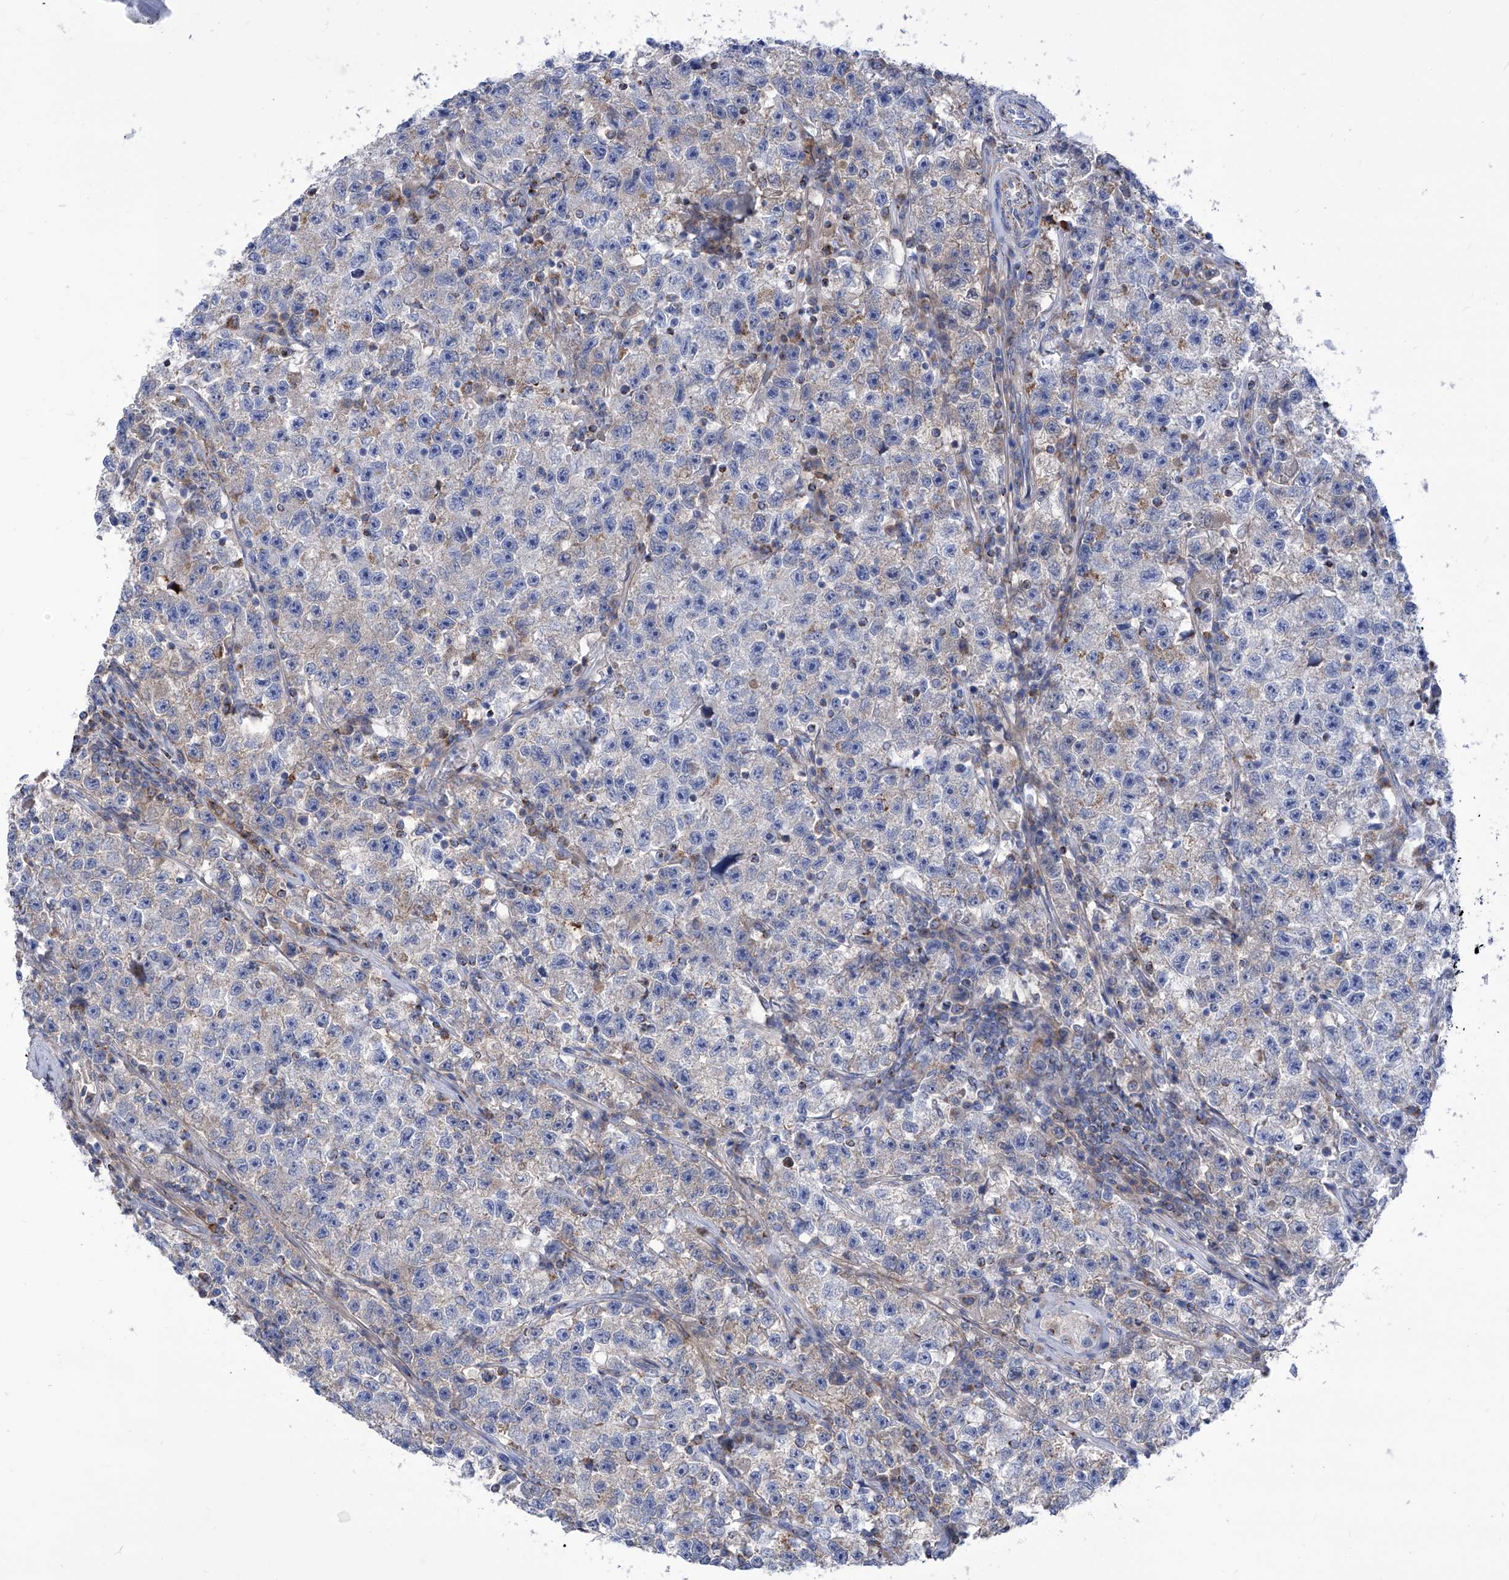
{"staining": {"intensity": "weak", "quantity": "<25%", "location": "cytoplasmic/membranous"}, "tissue": "testis cancer", "cell_type": "Tumor cells", "image_type": "cancer", "snomed": [{"axis": "morphology", "description": "Seminoma, NOS"}, {"axis": "topography", "description": "Testis"}], "caption": "Tumor cells show no significant protein staining in testis seminoma.", "gene": "SRBD1", "patient": {"sex": "male", "age": 22}}